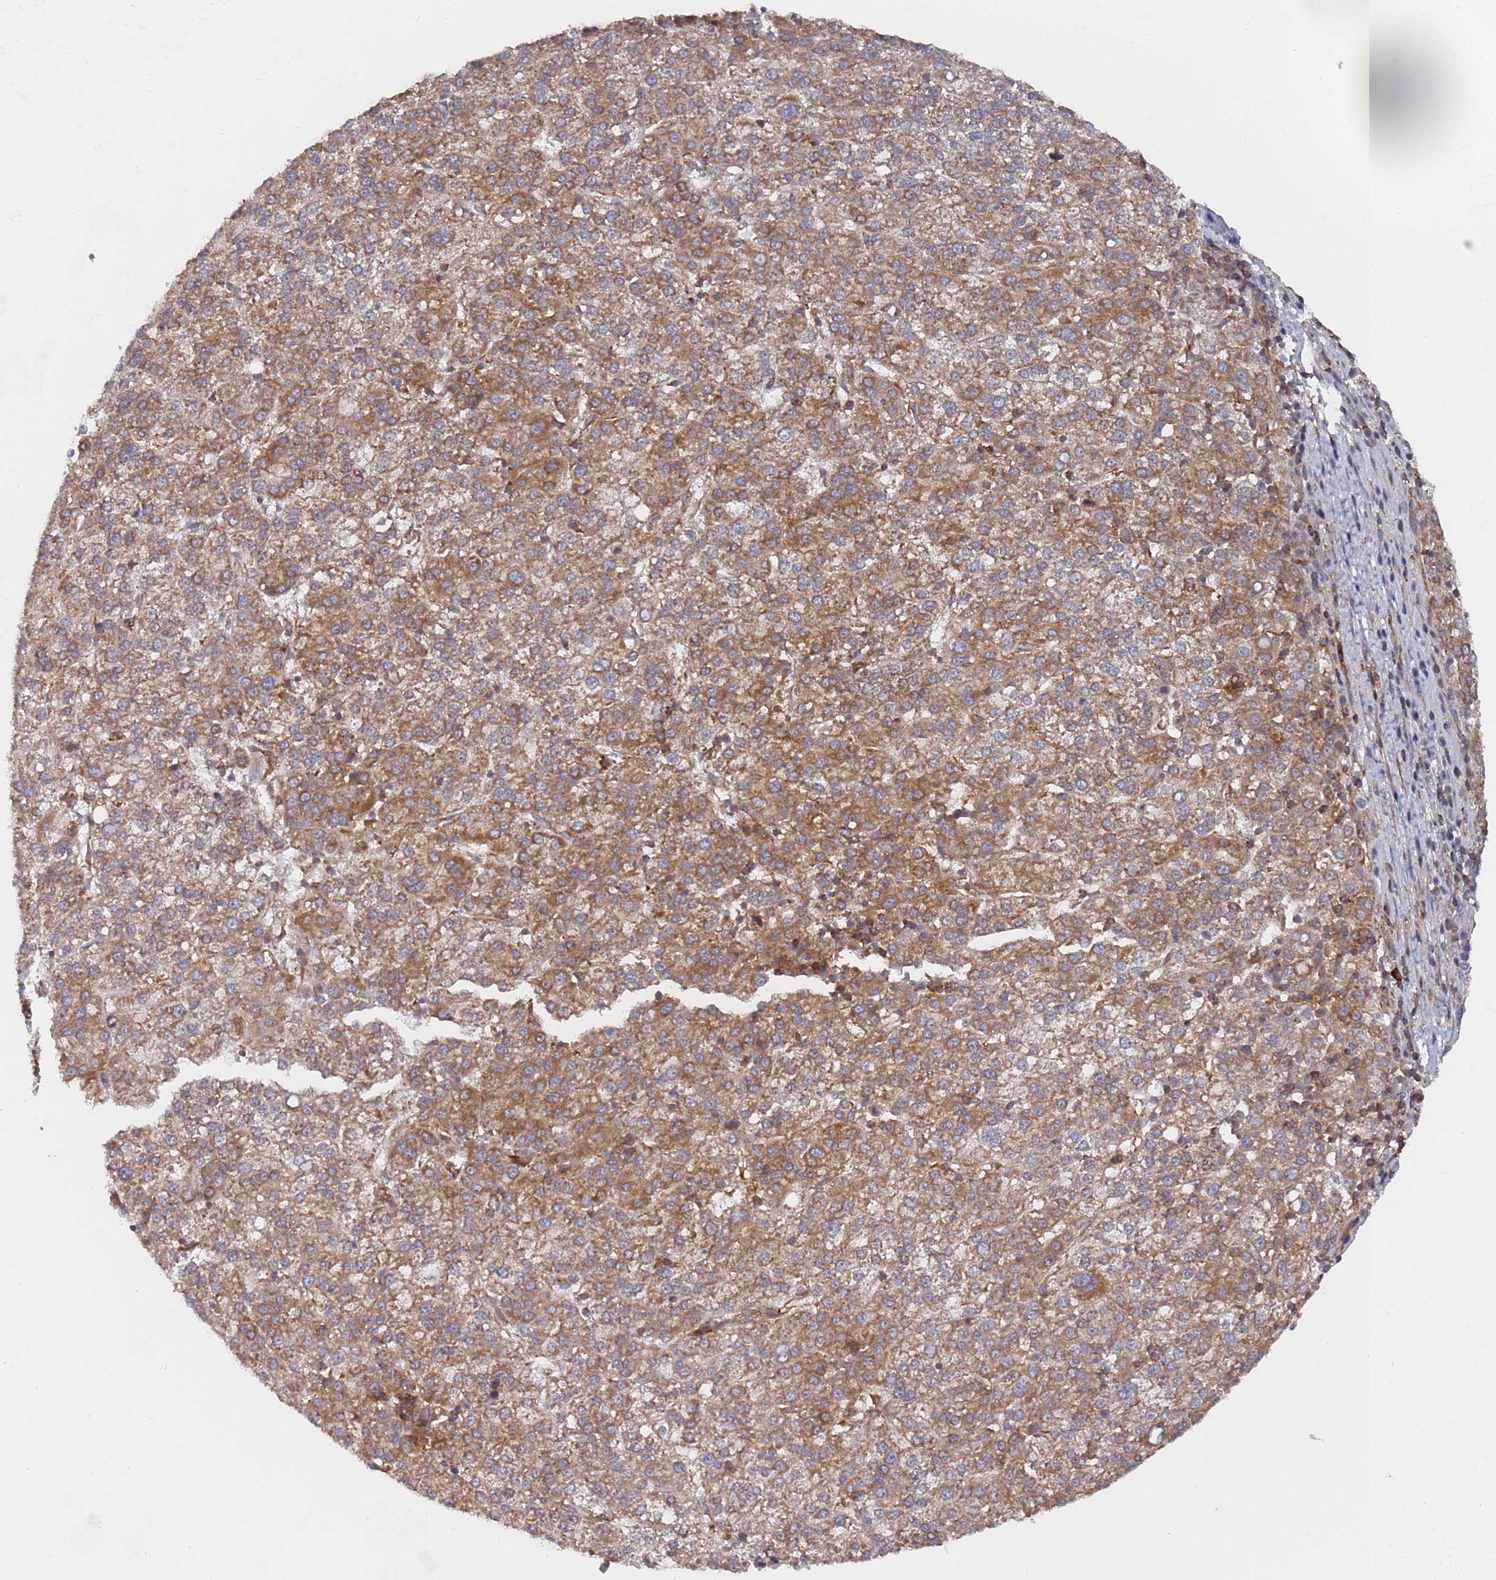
{"staining": {"intensity": "moderate", "quantity": ">75%", "location": "cytoplasmic/membranous"}, "tissue": "liver cancer", "cell_type": "Tumor cells", "image_type": "cancer", "snomed": [{"axis": "morphology", "description": "Carcinoma, Hepatocellular, NOS"}, {"axis": "topography", "description": "Liver"}], "caption": "Approximately >75% of tumor cells in hepatocellular carcinoma (liver) reveal moderate cytoplasmic/membranous protein staining as visualized by brown immunohistochemical staining.", "gene": "DDX60", "patient": {"sex": "female", "age": 58}}